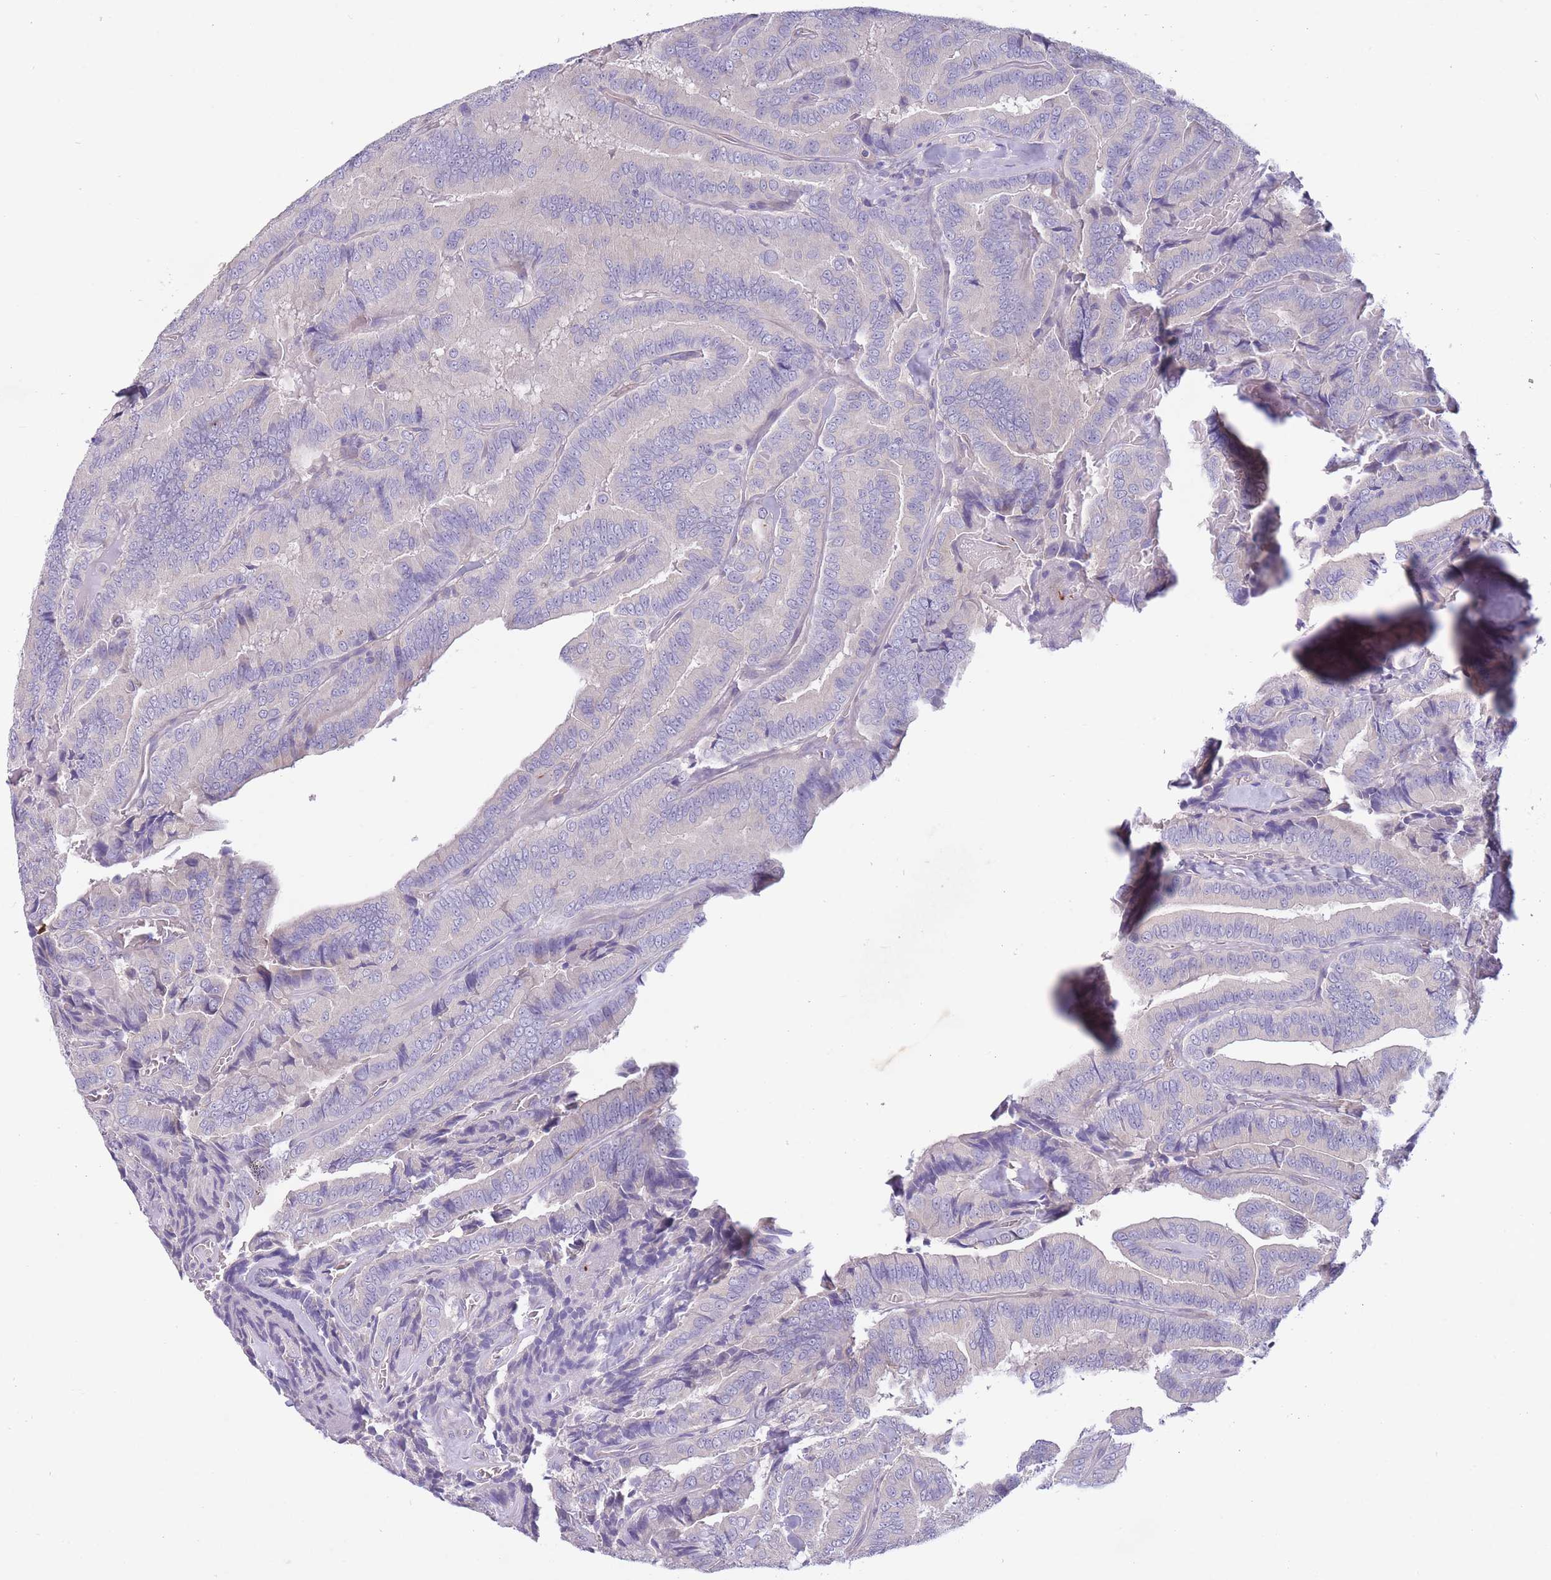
{"staining": {"intensity": "negative", "quantity": "none", "location": "none"}, "tissue": "thyroid cancer", "cell_type": "Tumor cells", "image_type": "cancer", "snomed": [{"axis": "morphology", "description": "Papillary adenocarcinoma, NOS"}, {"axis": "topography", "description": "Thyroid gland"}], "caption": "Immunohistochemistry histopathology image of neoplastic tissue: human papillary adenocarcinoma (thyroid) stained with DAB displays no significant protein staining in tumor cells.", "gene": "PNPLA5", "patient": {"sex": "male", "age": 61}}